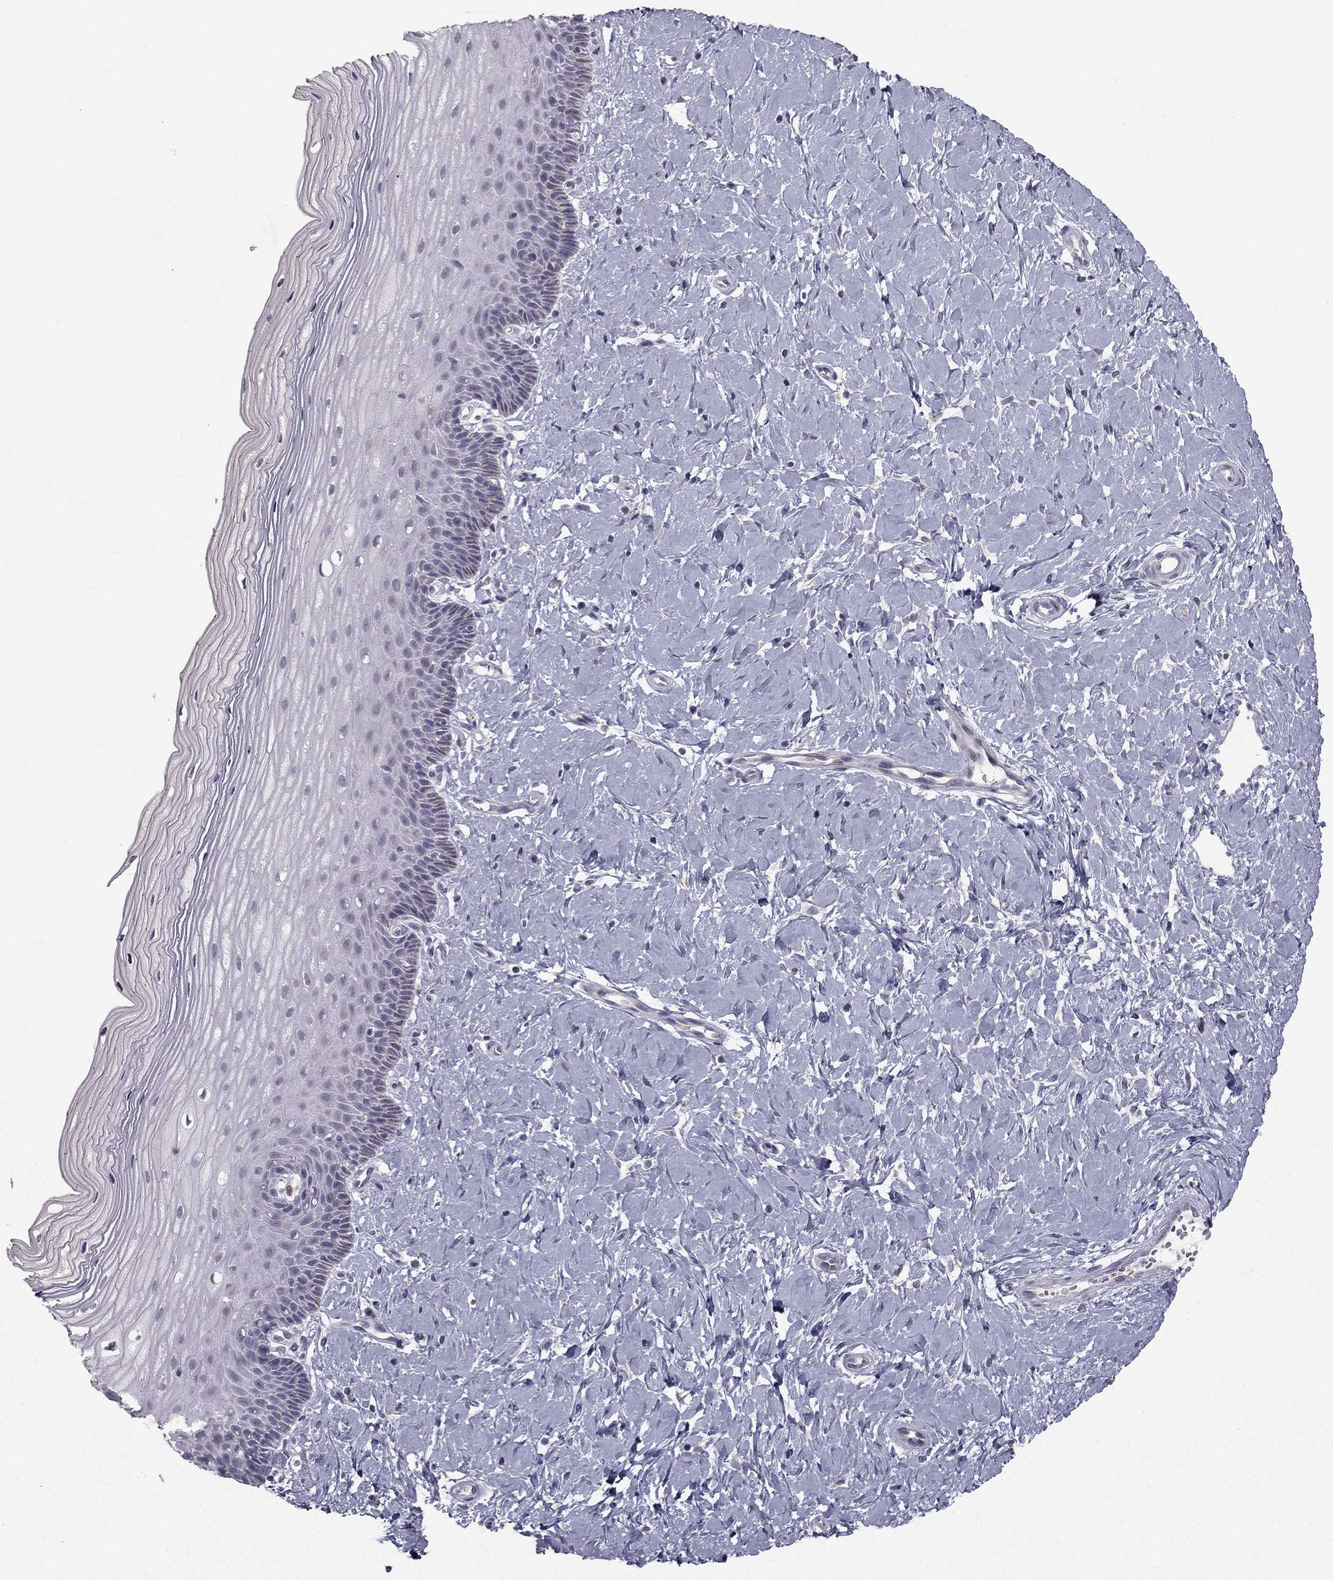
{"staining": {"intensity": "moderate", "quantity": "<25%", "location": "cytoplasmic/membranous"}, "tissue": "cervix", "cell_type": "Glandular cells", "image_type": "normal", "snomed": [{"axis": "morphology", "description": "Normal tissue, NOS"}, {"axis": "topography", "description": "Cervix"}], "caption": "Immunohistochemical staining of normal human cervix reveals <25% levels of moderate cytoplasmic/membranous protein positivity in about <25% of glandular cells. Ihc stains the protein of interest in brown and the nuclei are stained blue.", "gene": "C5orf49", "patient": {"sex": "female", "age": 37}}